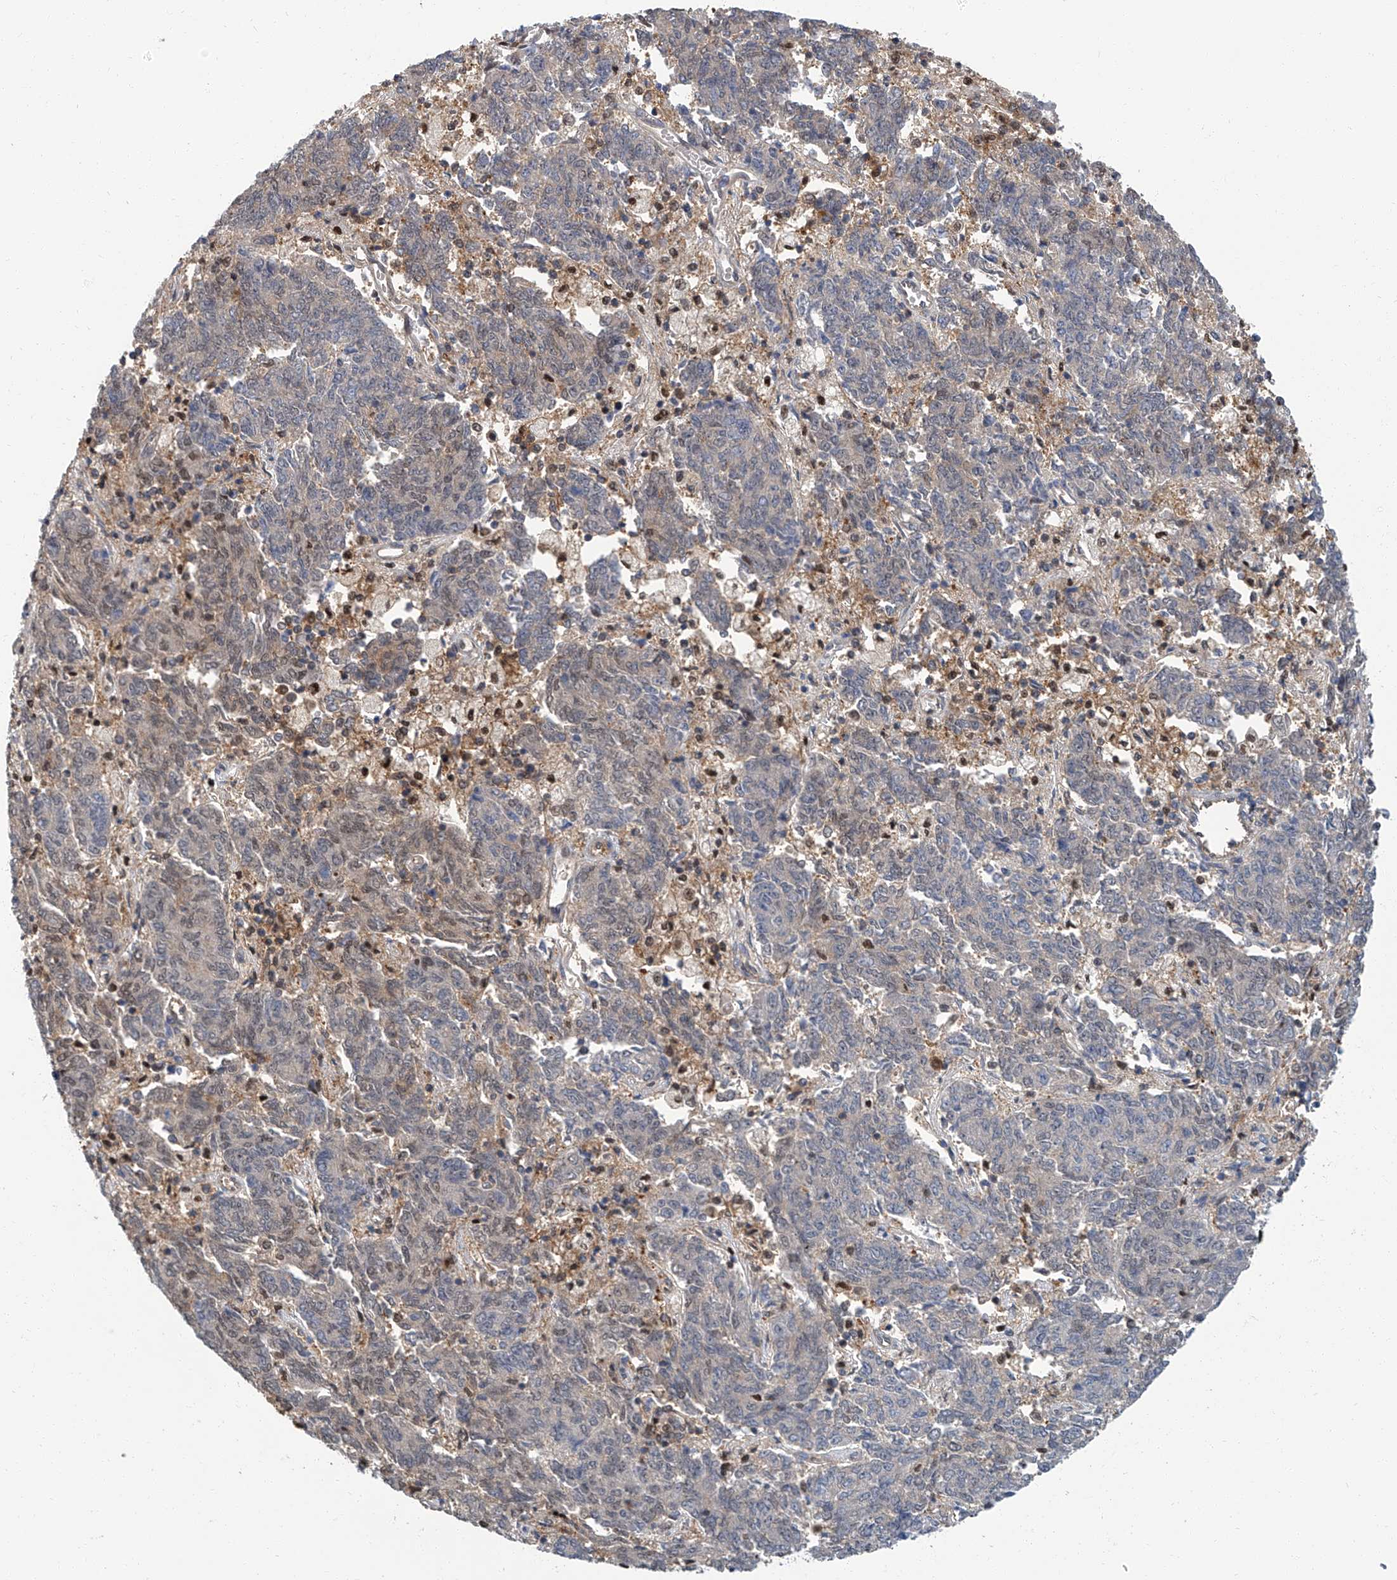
{"staining": {"intensity": "weak", "quantity": "<25%", "location": "cytoplasmic/membranous,nuclear"}, "tissue": "endometrial cancer", "cell_type": "Tumor cells", "image_type": "cancer", "snomed": [{"axis": "morphology", "description": "Adenocarcinoma, NOS"}, {"axis": "topography", "description": "Endometrium"}], "caption": "A micrograph of human endometrial adenocarcinoma is negative for staining in tumor cells.", "gene": "PSMB10", "patient": {"sex": "female", "age": 80}}